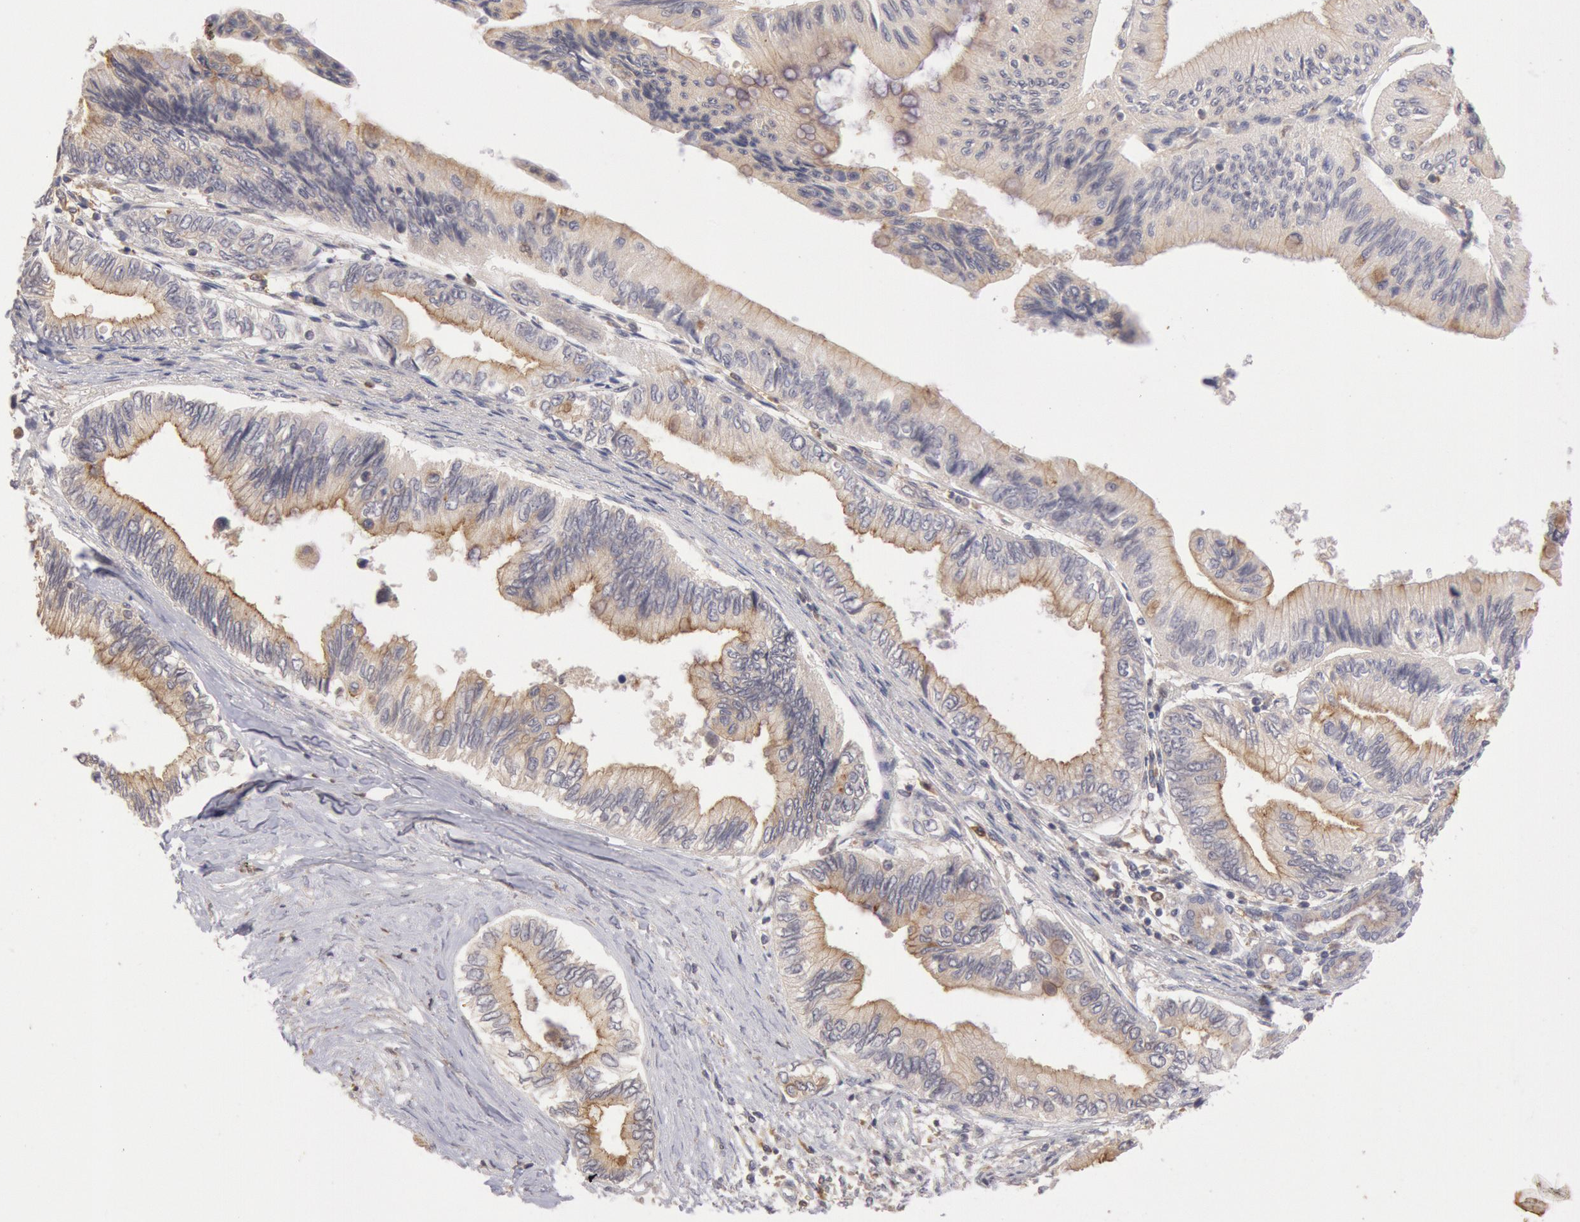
{"staining": {"intensity": "weak", "quantity": "25%-75%", "location": "cytoplasmic/membranous"}, "tissue": "pancreatic cancer", "cell_type": "Tumor cells", "image_type": "cancer", "snomed": [{"axis": "morphology", "description": "Adenocarcinoma, NOS"}, {"axis": "topography", "description": "Pancreas"}], "caption": "A histopathology image of human pancreatic cancer (adenocarcinoma) stained for a protein reveals weak cytoplasmic/membranous brown staining in tumor cells.", "gene": "PLA2G6", "patient": {"sex": "female", "age": 66}}